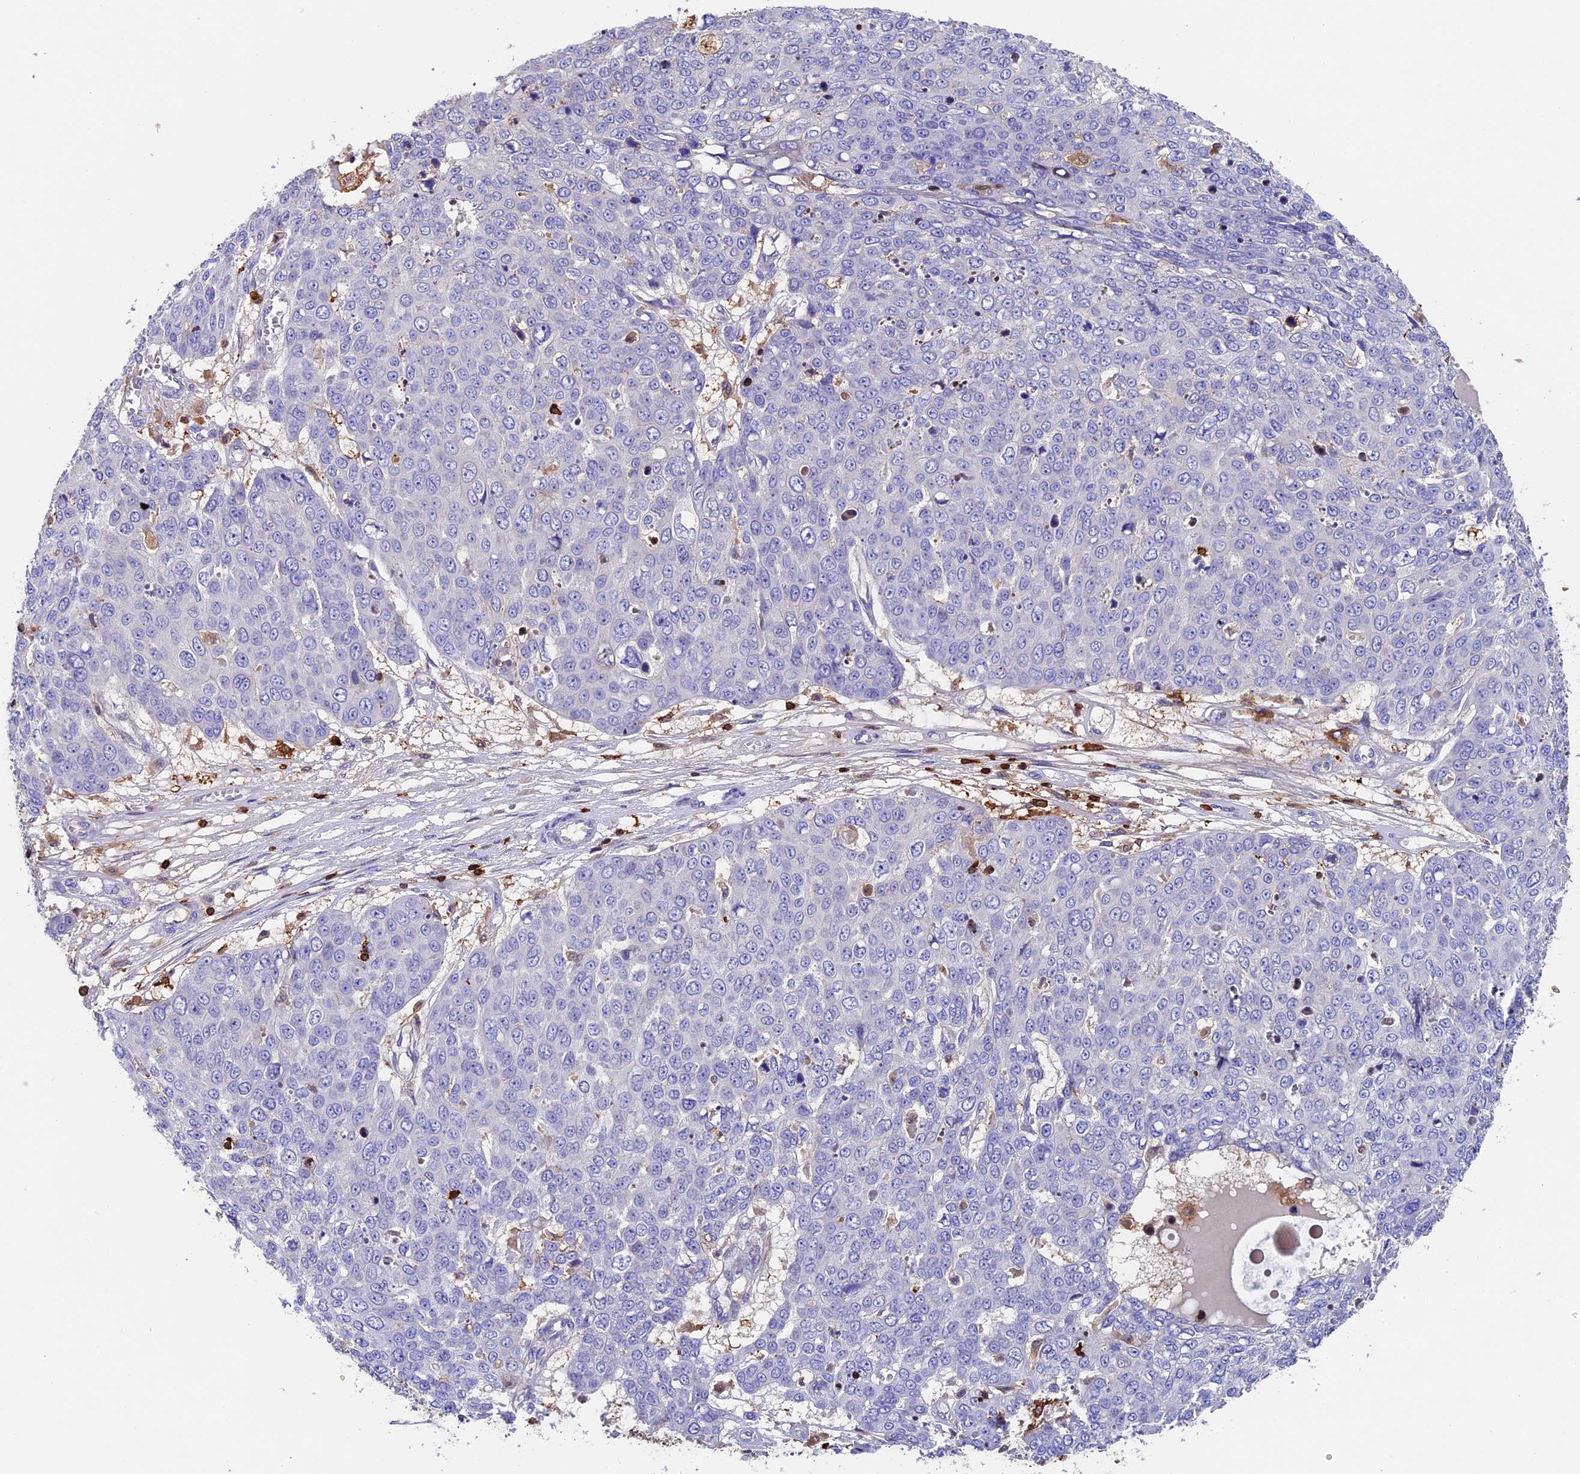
{"staining": {"intensity": "weak", "quantity": "<25%", "location": "cytoplasmic/membranous"}, "tissue": "skin cancer", "cell_type": "Tumor cells", "image_type": "cancer", "snomed": [{"axis": "morphology", "description": "Normal tissue, NOS"}, {"axis": "morphology", "description": "Squamous cell carcinoma, NOS"}, {"axis": "topography", "description": "Skin"}], "caption": "Protein analysis of skin squamous cell carcinoma reveals no significant positivity in tumor cells. (DAB immunohistochemistry (IHC), high magnification).", "gene": "ADAT1", "patient": {"sex": "male", "age": 72}}